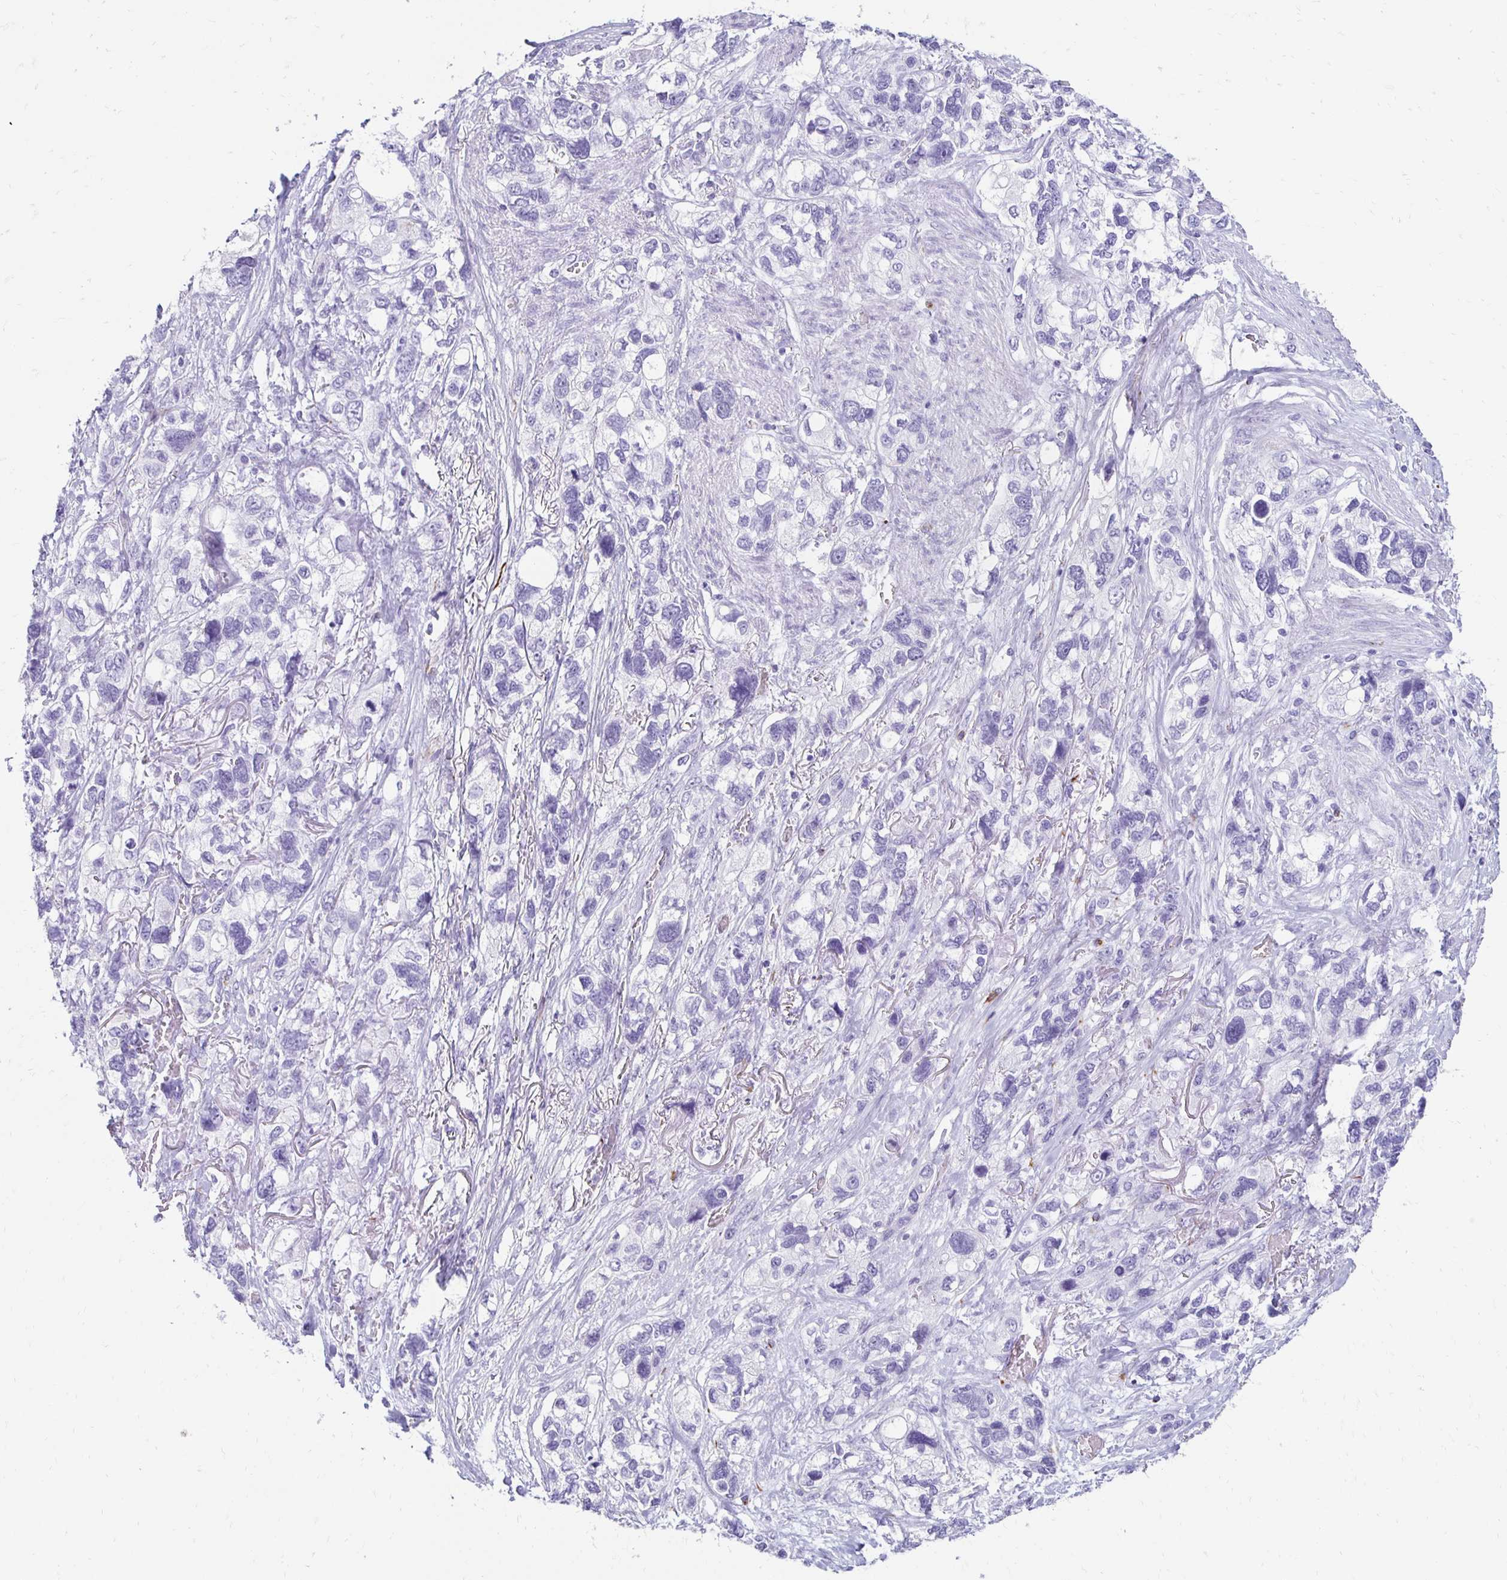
{"staining": {"intensity": "negative", "quantity": "none", "location": "none"}, "tissue": "stomach cancer", "cell_type": "Tumor cells", "image_type": "cancer", "snomed": [{"axis": "morphology", "description": "Adenocarcinoma, NOS"}, {"axis": "topography", "description": "Stomach, upper"}], "caption": "An IHC histopathology image of adenocarcinoma (stomach) is shown. There is no staining in tumor cells of adenocarcinoma (stomach).", "gene": "TMEM54", "patient": {"sex": "female", "age": 81}}